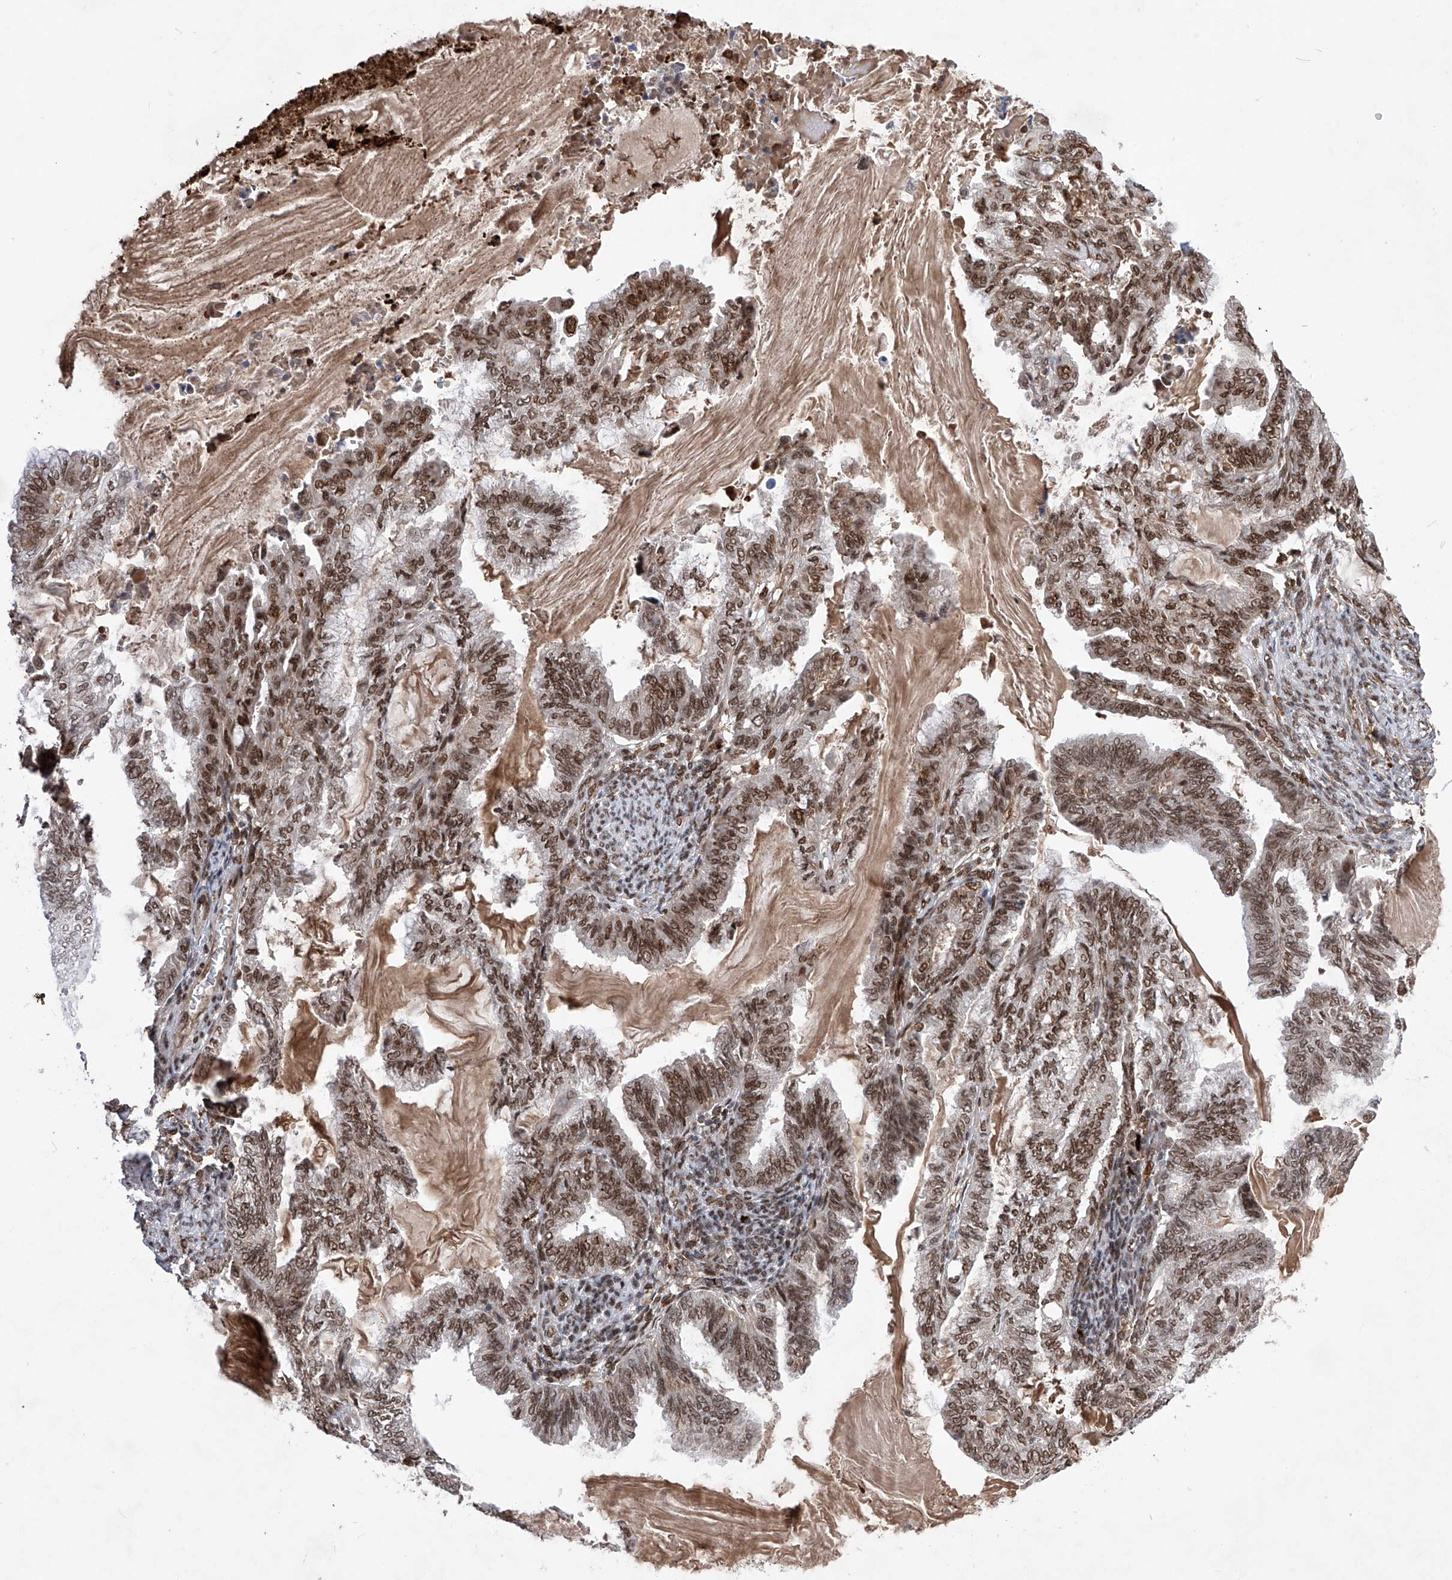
{"staining": {"intensity": "moderate", "quantity": ">75%", "location": "nuclear"}, "tissue": "endometrial cancer", "cell_type": "Tumor cells", "image_type": "cancer", "snomed": [{"axis": "morphology", "description": "Adenocarcinoma, NOS"}, {"axis": "topography", "description": "Endometrium"}], "caption": "Endometrial adenocarcinoma tissue reveals moderate nuclear staining in approximately >75% of tumor cells, visualized by immunohistochemistry.", "gene": "ZNF280D", "patient": {"sex": "female", "age": 86}}